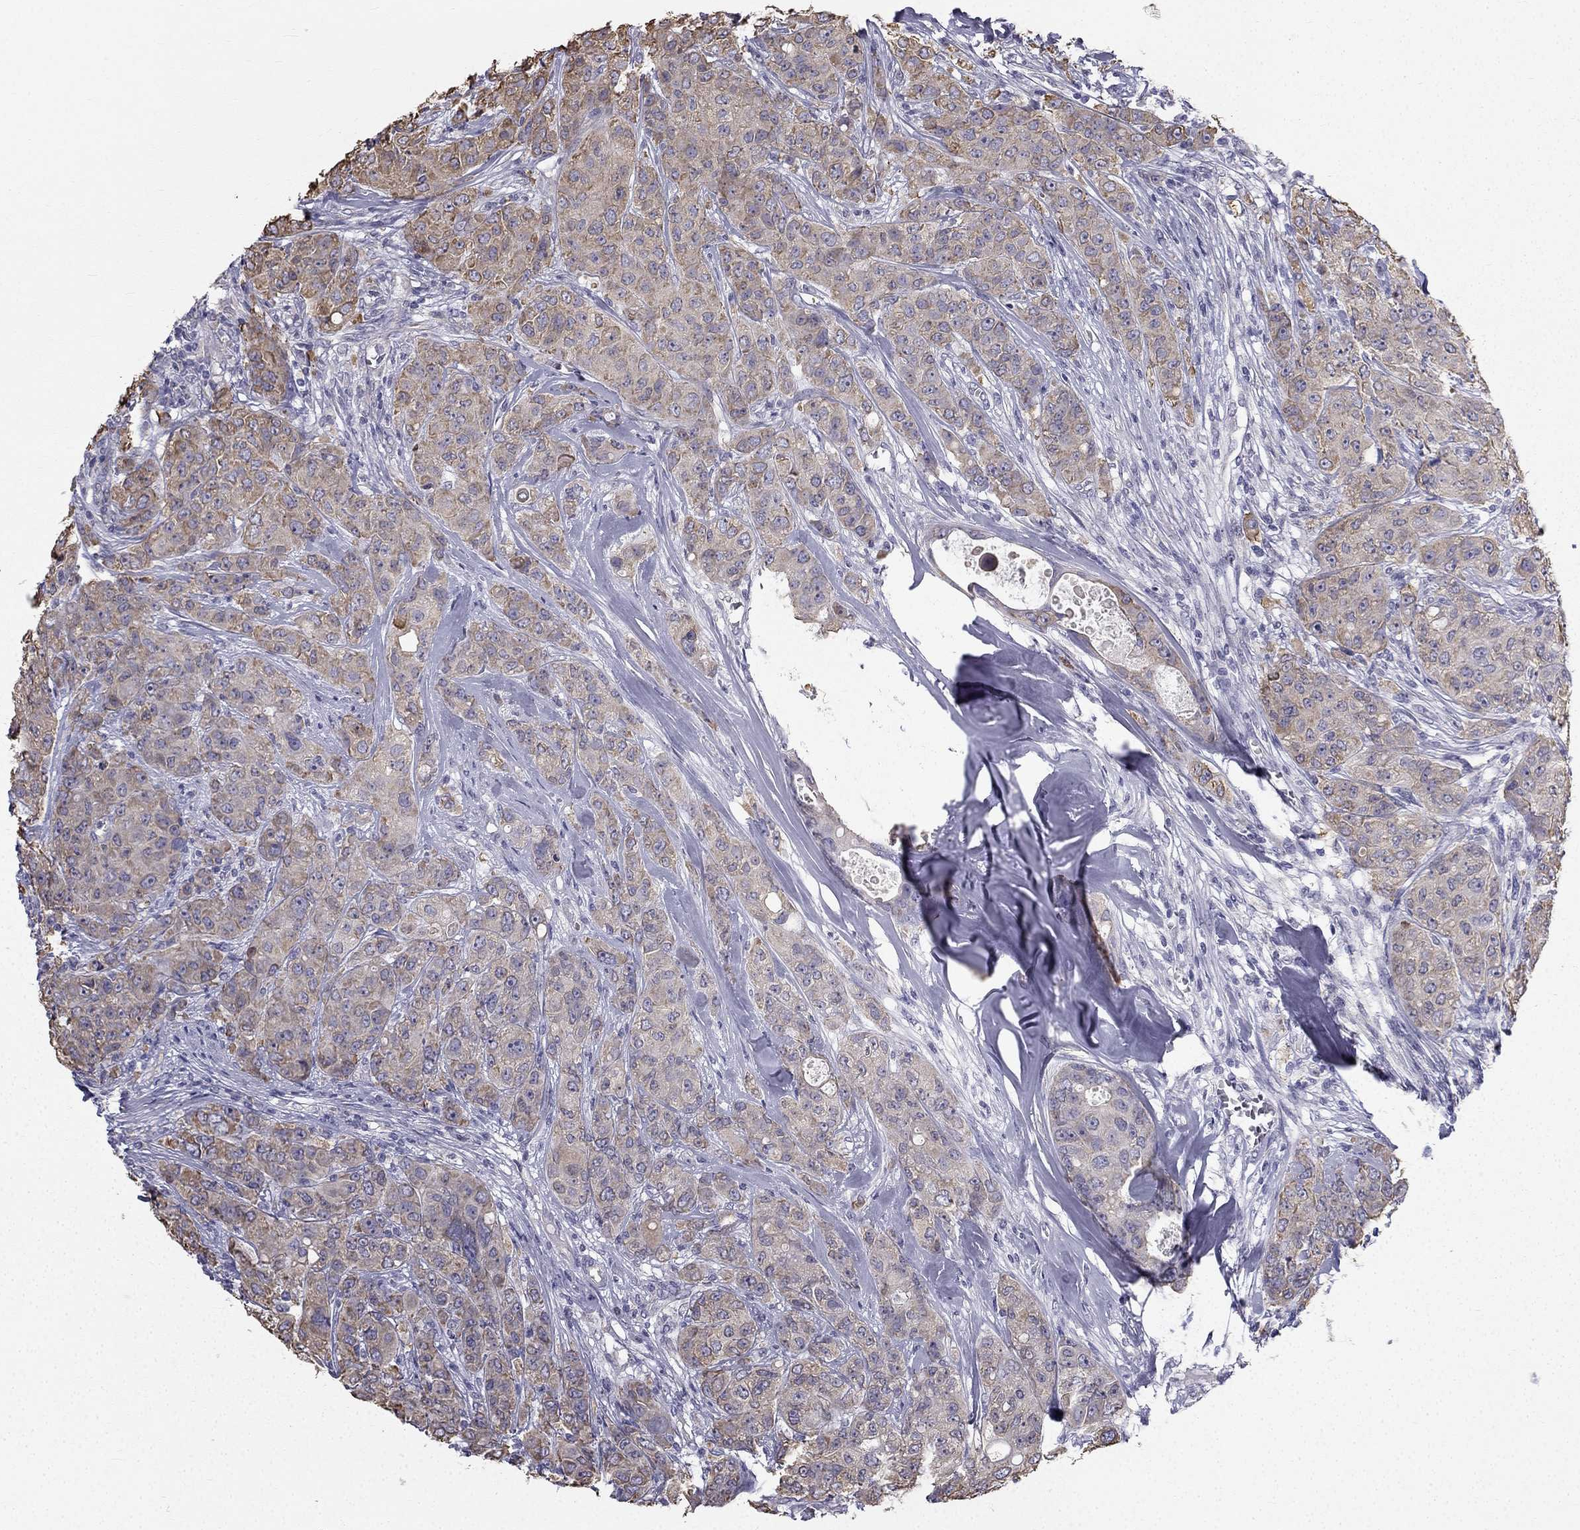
{"staining": {"intensity": "moderate", "quantity": "25%-75%", "location": "cytoplasmic/membranous"}, "tissue": "breast cancer", "cell_type": "Tumor cells", "image_type": "cancer", "snomed": [{"axis": "morphology", "description": "Duct carcinoma"}, {"axis": "topography", "description": "Breast"}], "caption": "Breast infiltrating ductal carcinoma stained for a protein exhibits moderate cytoplasmic/membranous positivity in tumor cells.", "gene": "CCDC40", "patient": {"sex": "female", "age": 43}}